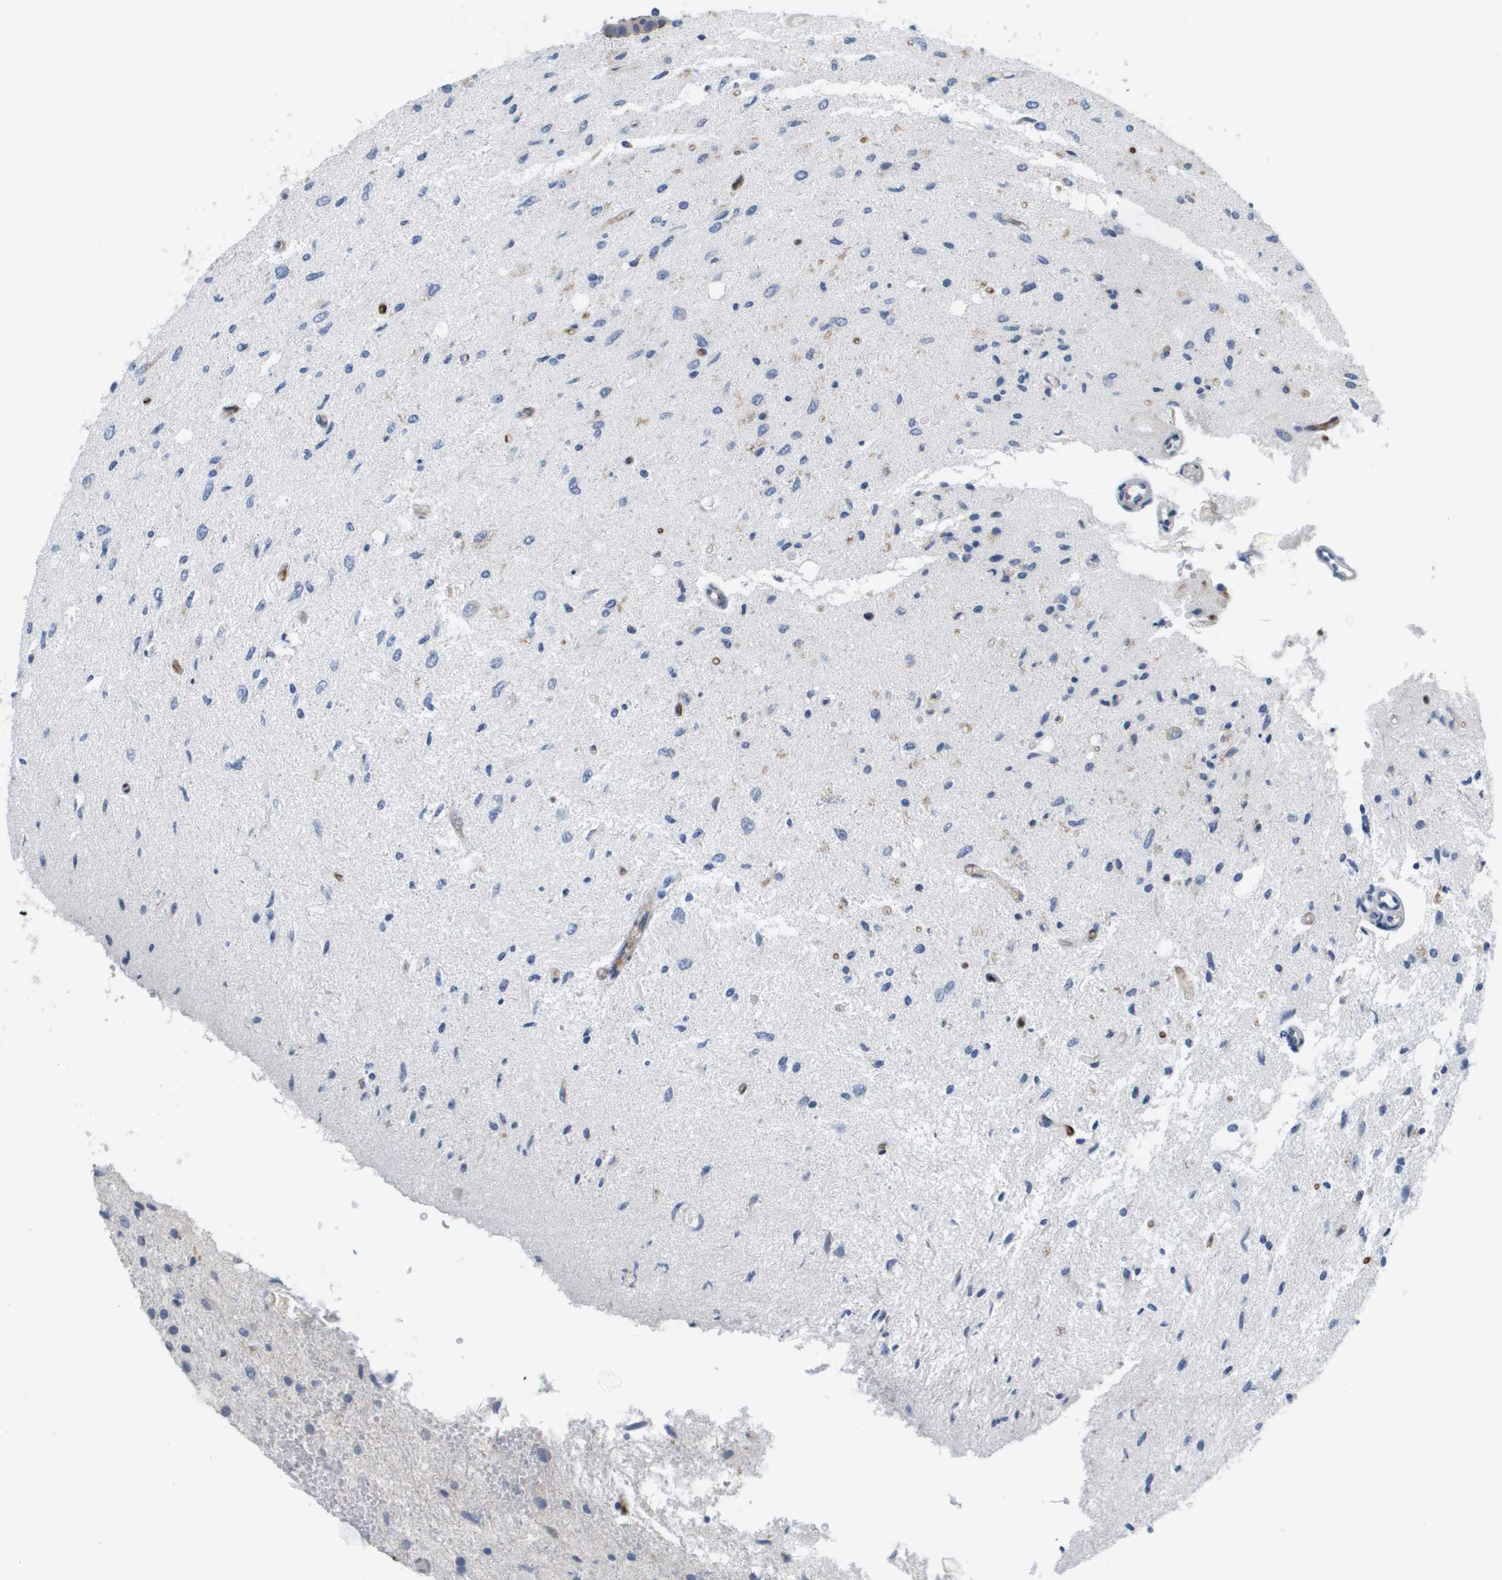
{"staining": {"intensity": "negative", "quantity": "none", "location": "none"}, "tissue": "glioma", "cell_type": "Tumor cells", "image_type": "cancer", "snomed": [{"axis": "morphology", "description": "Glioma, malignant, Low grade"}, {"axis": "topography", "description": "Brain"}], "caption": "Tumor cells show no significant protein positivity in glioma. (DAB IHC visualized using brightfield microscopy, high magnification).", "gene": "ANGPT2", "patient": {"sex": "male", "age": 77}}